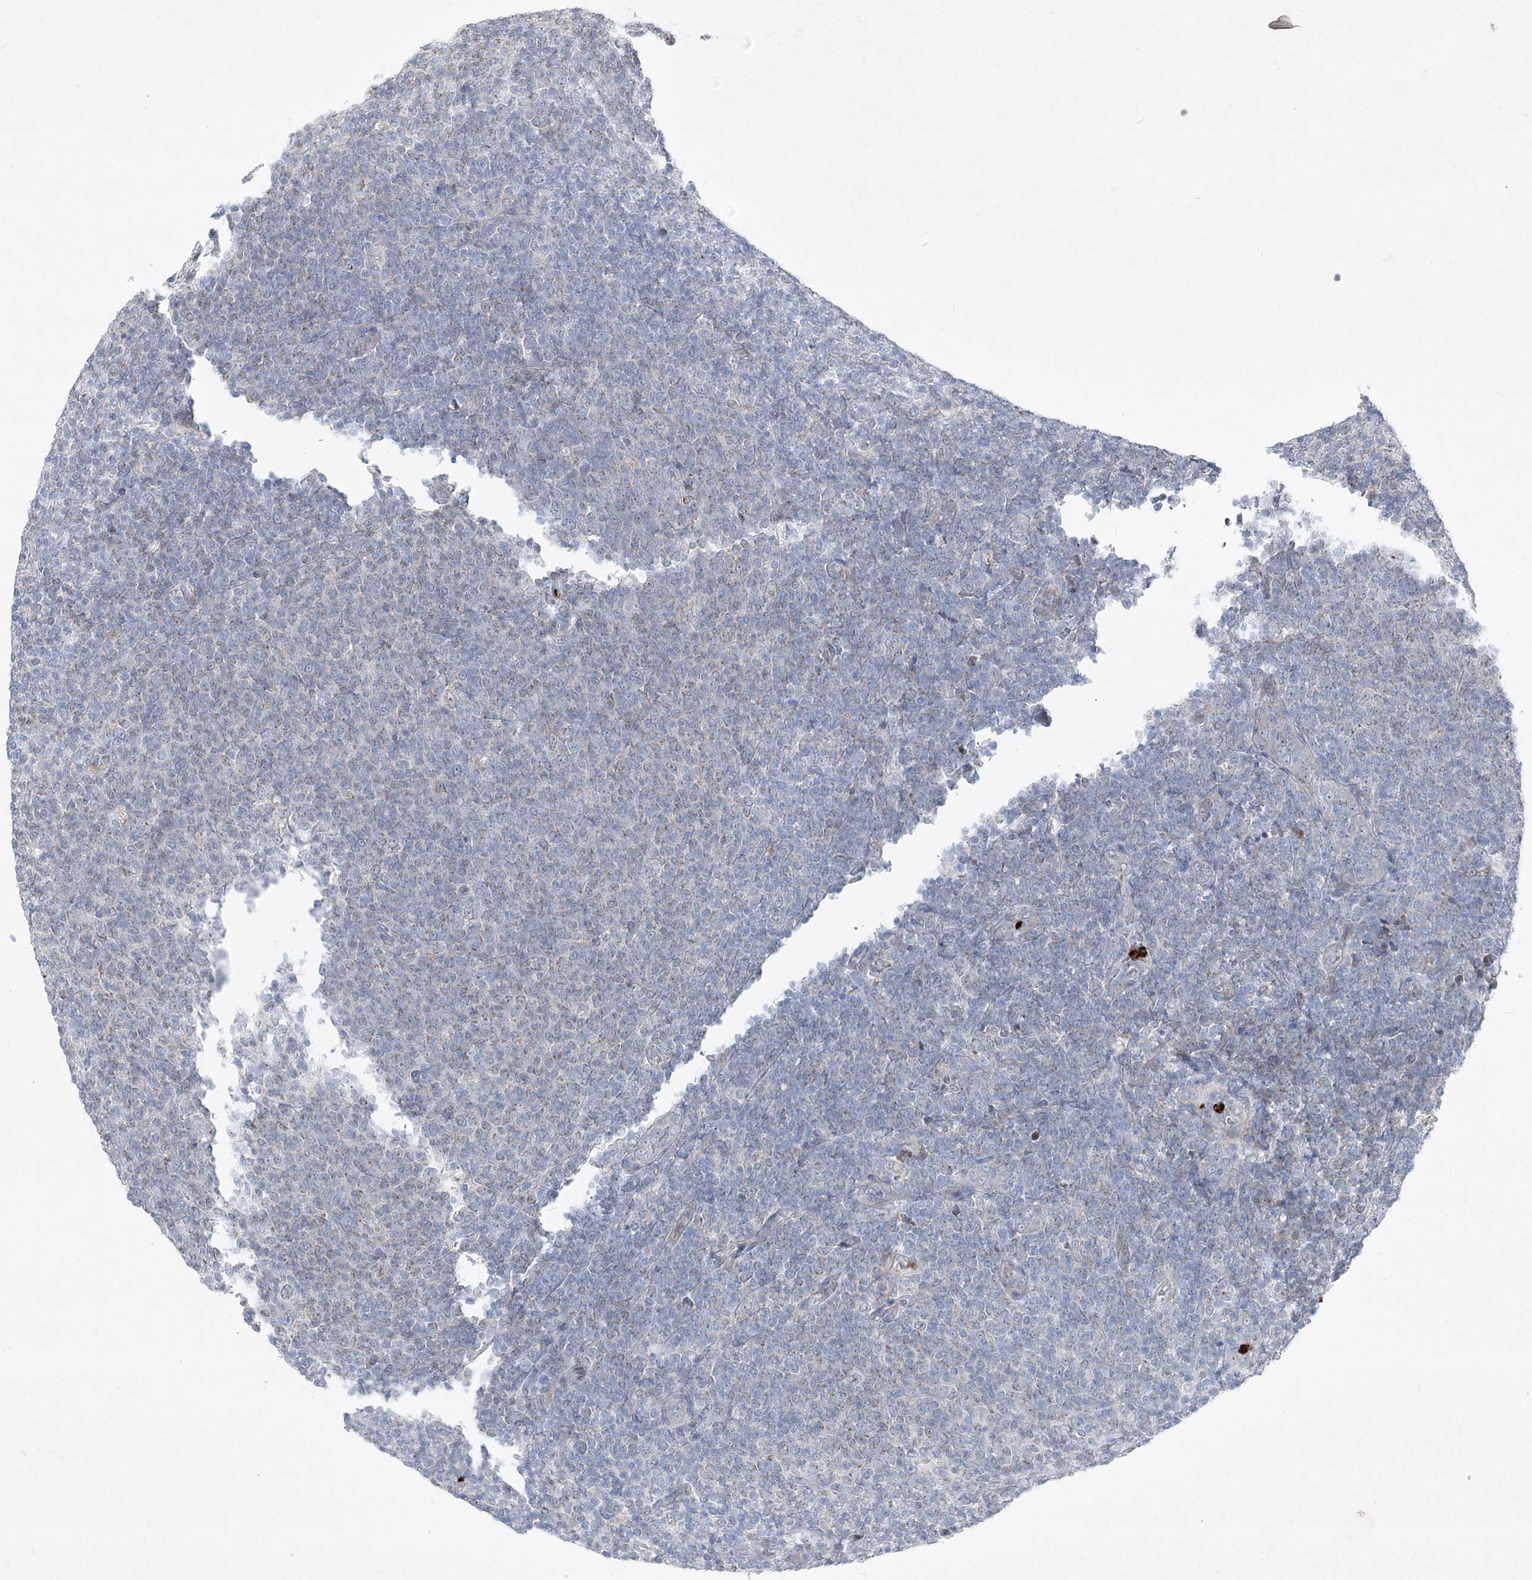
{"staining": {"intensity": "negative", "quantity": "none", "location": "none"}, "tissue": "lymphoma", "cell_type": "Tumor cells", "image_type": "cancer", "snomed": [{"axis": "morphology", "description": "Malignant lymphoma, non-Hodgkin's type, Low grade"}, {"axis": "topography", "description": "Lymph node"}], "caption": "High power microscopy micrograph of an immunohistochemistry micrograph of lymphoma, revealing no significant positivity in tumor cells.", "gene": "PLA2G12A", "patient": {"sex": "male", "age": 66}}